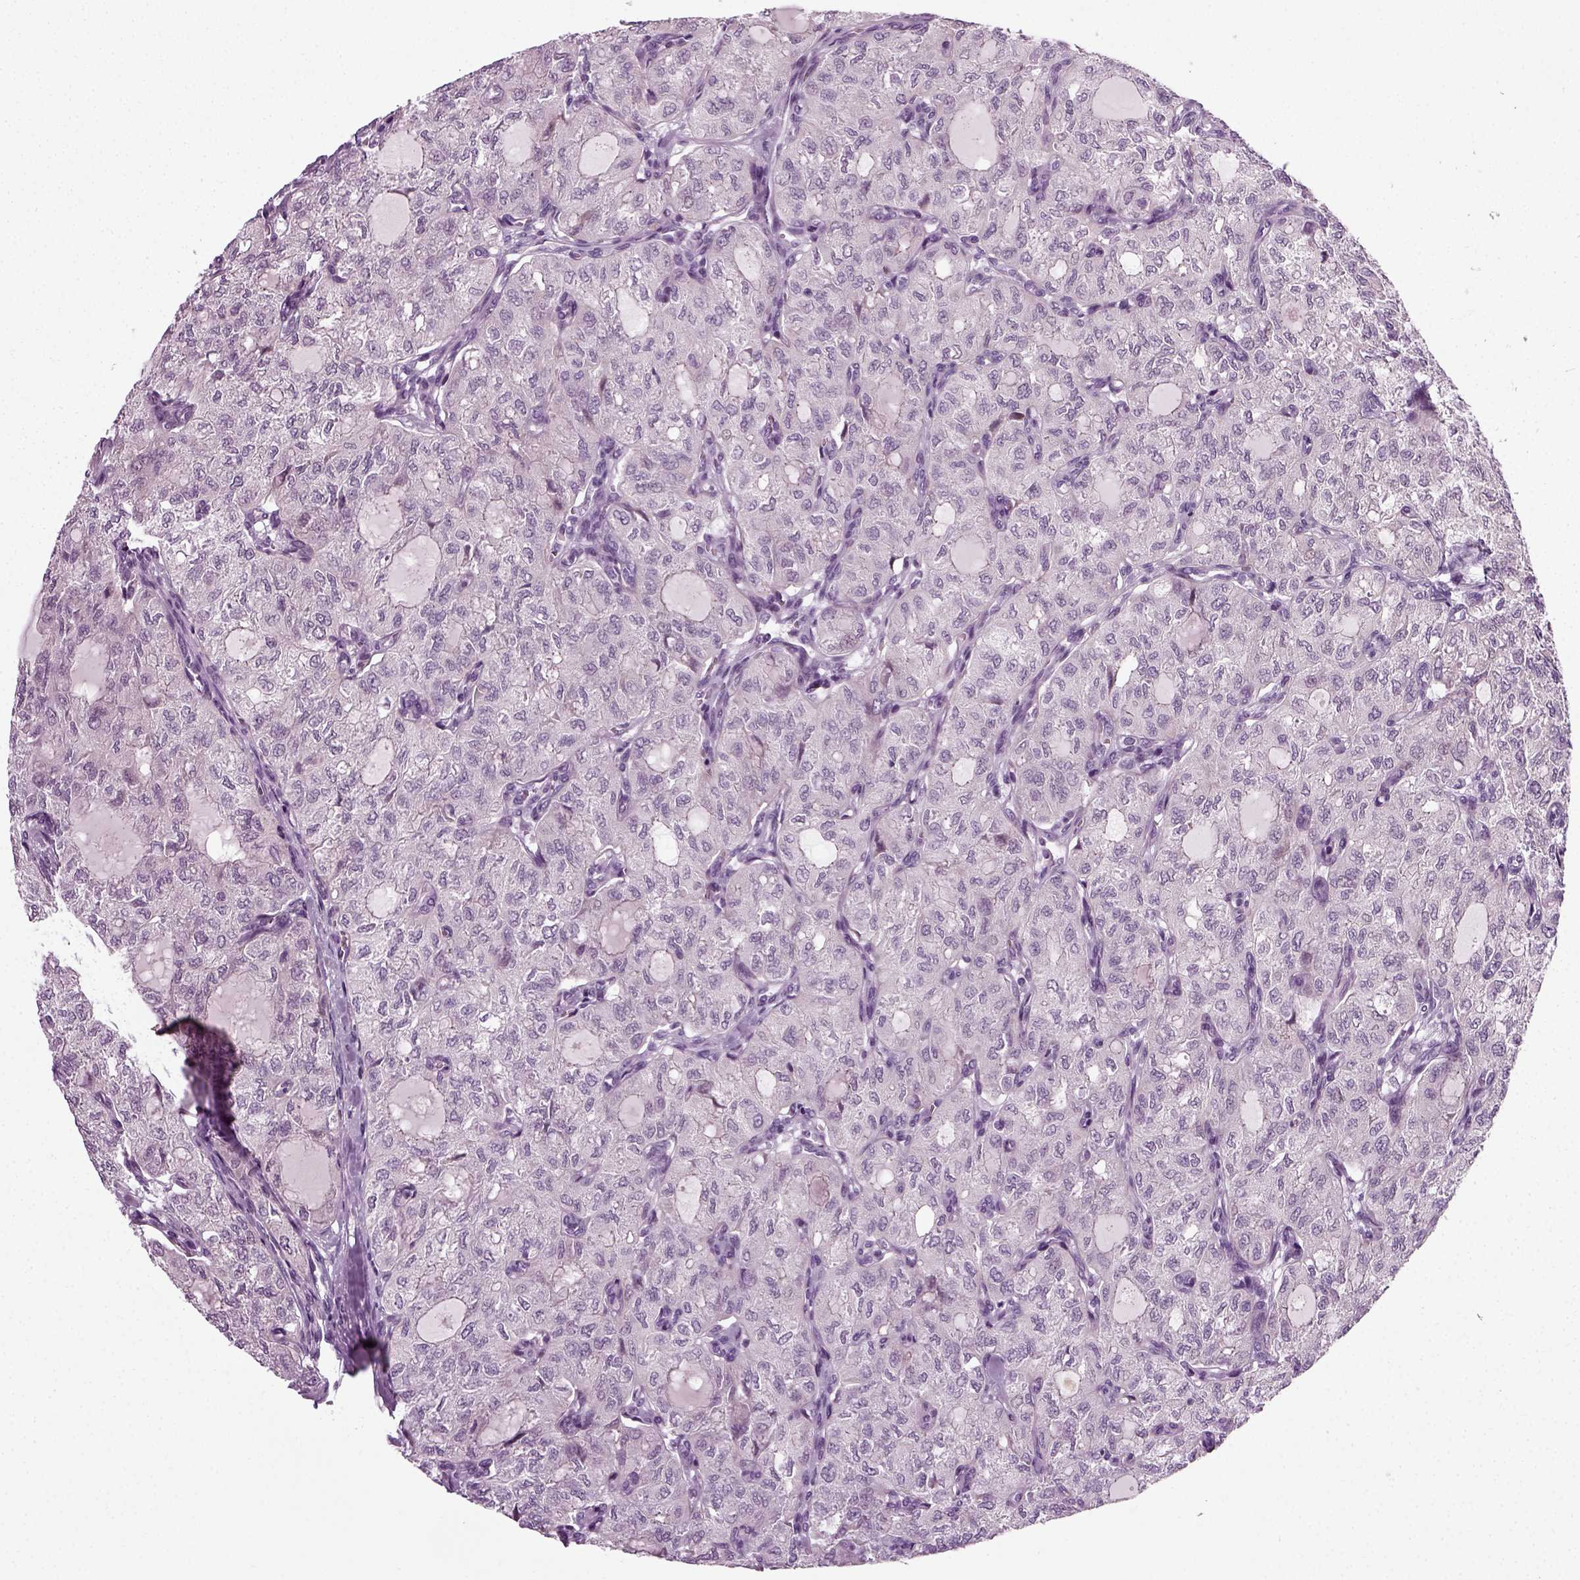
{"staining": {"intensity": "negative", "quantity": "none", "location": "none"}, "tissue": "thyroid cancer", "cell_type": "Tumor cells", "image_type": "cancer", "snomed": [{"axis": "morphology", "description": "Follicular adenoma carcinoma, NOS"}, {"axis": "topography", "description": "Thyroid gland"}], "caption": "Protein analysis of follicular adenoma carcinoma (thyroid) exhibits no significant expression in tumor cells. (DAB (3,3'-diaminobenzidine) immunohistochemistry visualized using brightfield microscopy, high magnification).", "gene": "SCG5", "patient": {"sex": "male", "age": 75}}